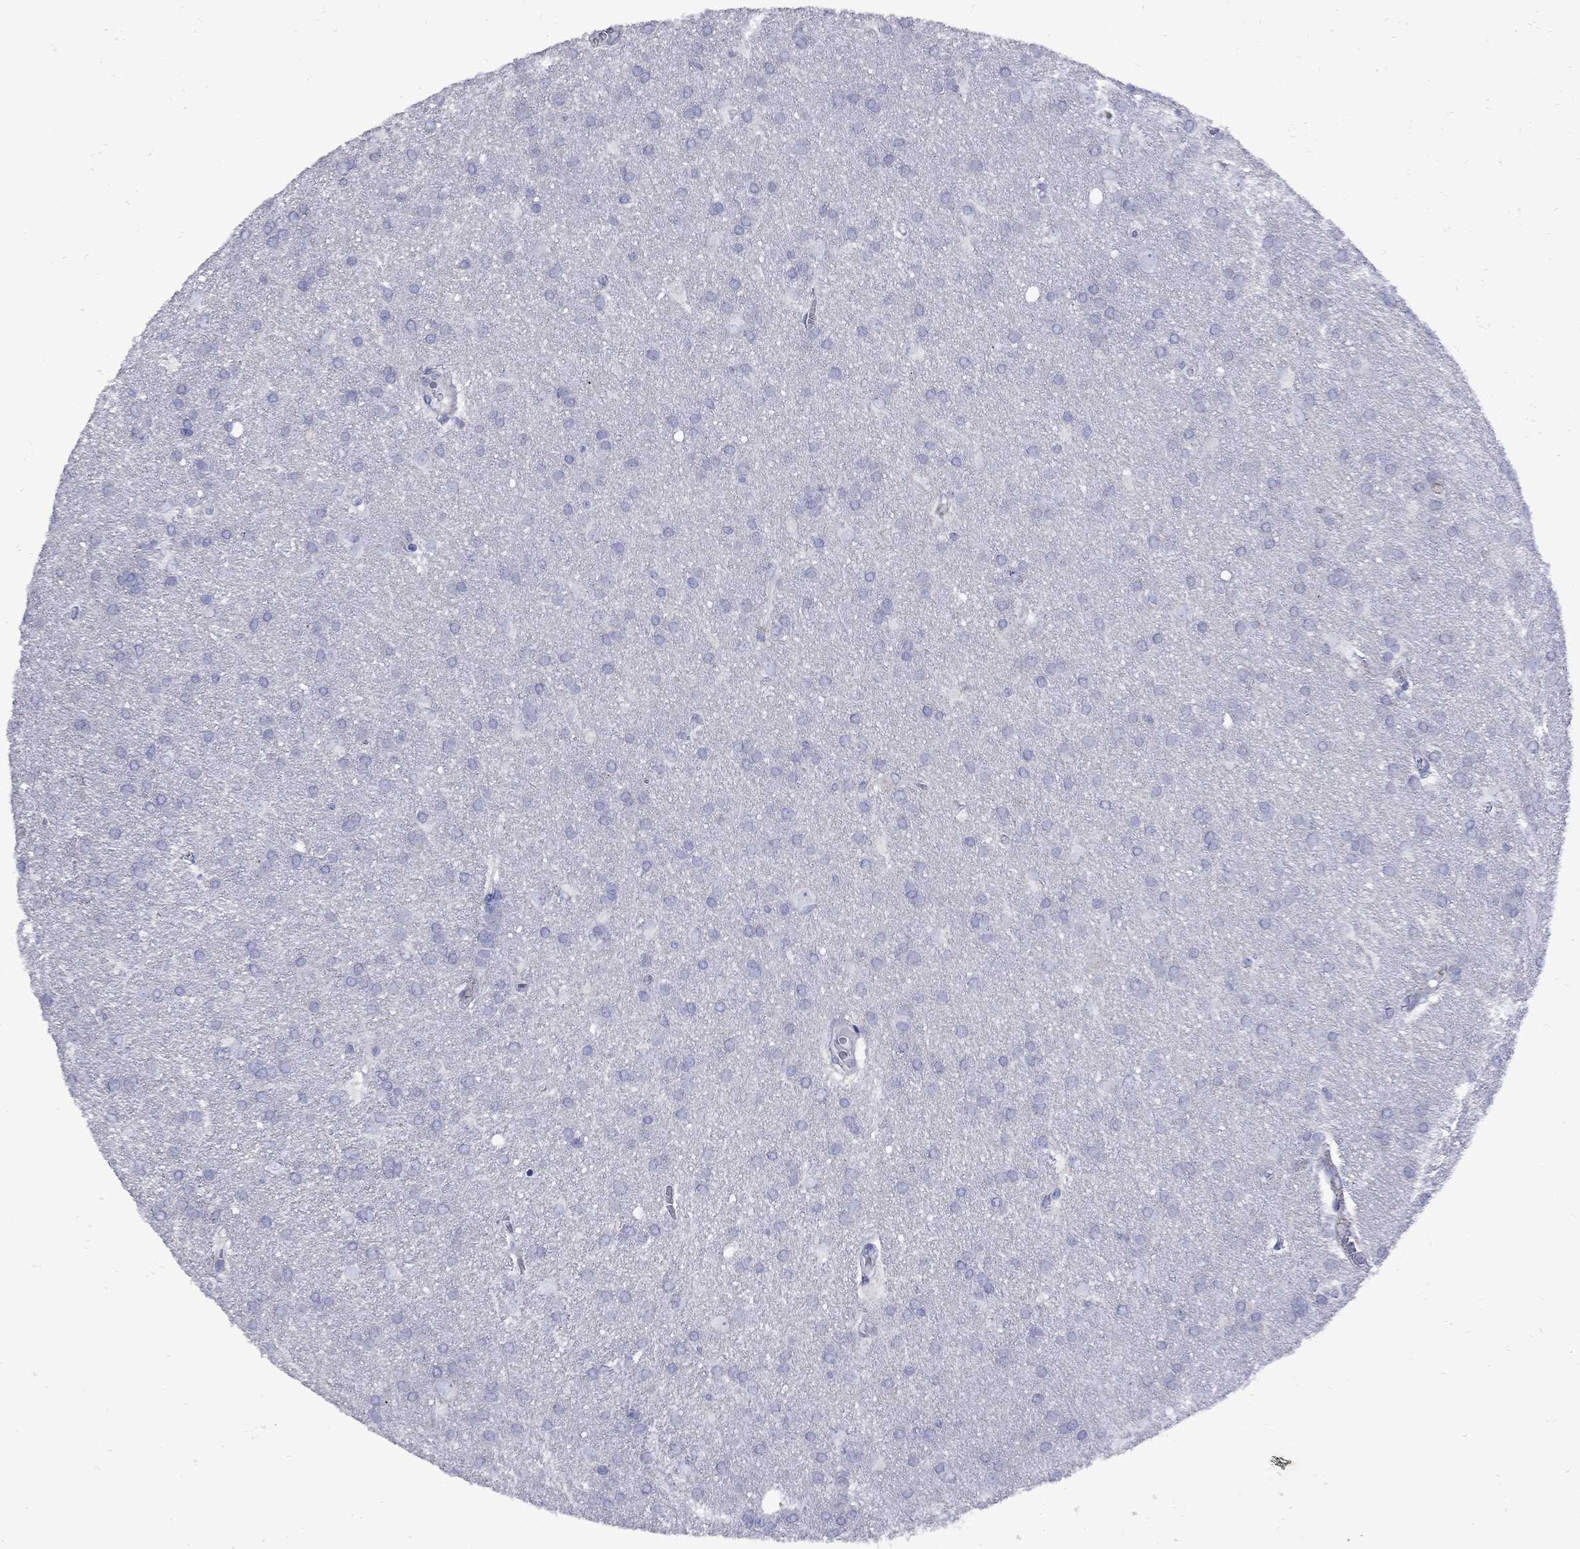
{"staining": {"intensity": "negative", "quantity": "none", "location": "none"}, "tissue": "glioma", "cell_type": "Tumor cells", "image_type": "cancer", "snomed": [{"axis": "morphology", "description": "Glioma, malignant, Low grade"}, {"axis": "topography", "description": "Brain"}], "caption": "Image shows no protein expression in tumor cells of low-grade glioma (malignant) tissue.", "gene": "SESTD1", "patient": {"sex": "female", "age": 32}}